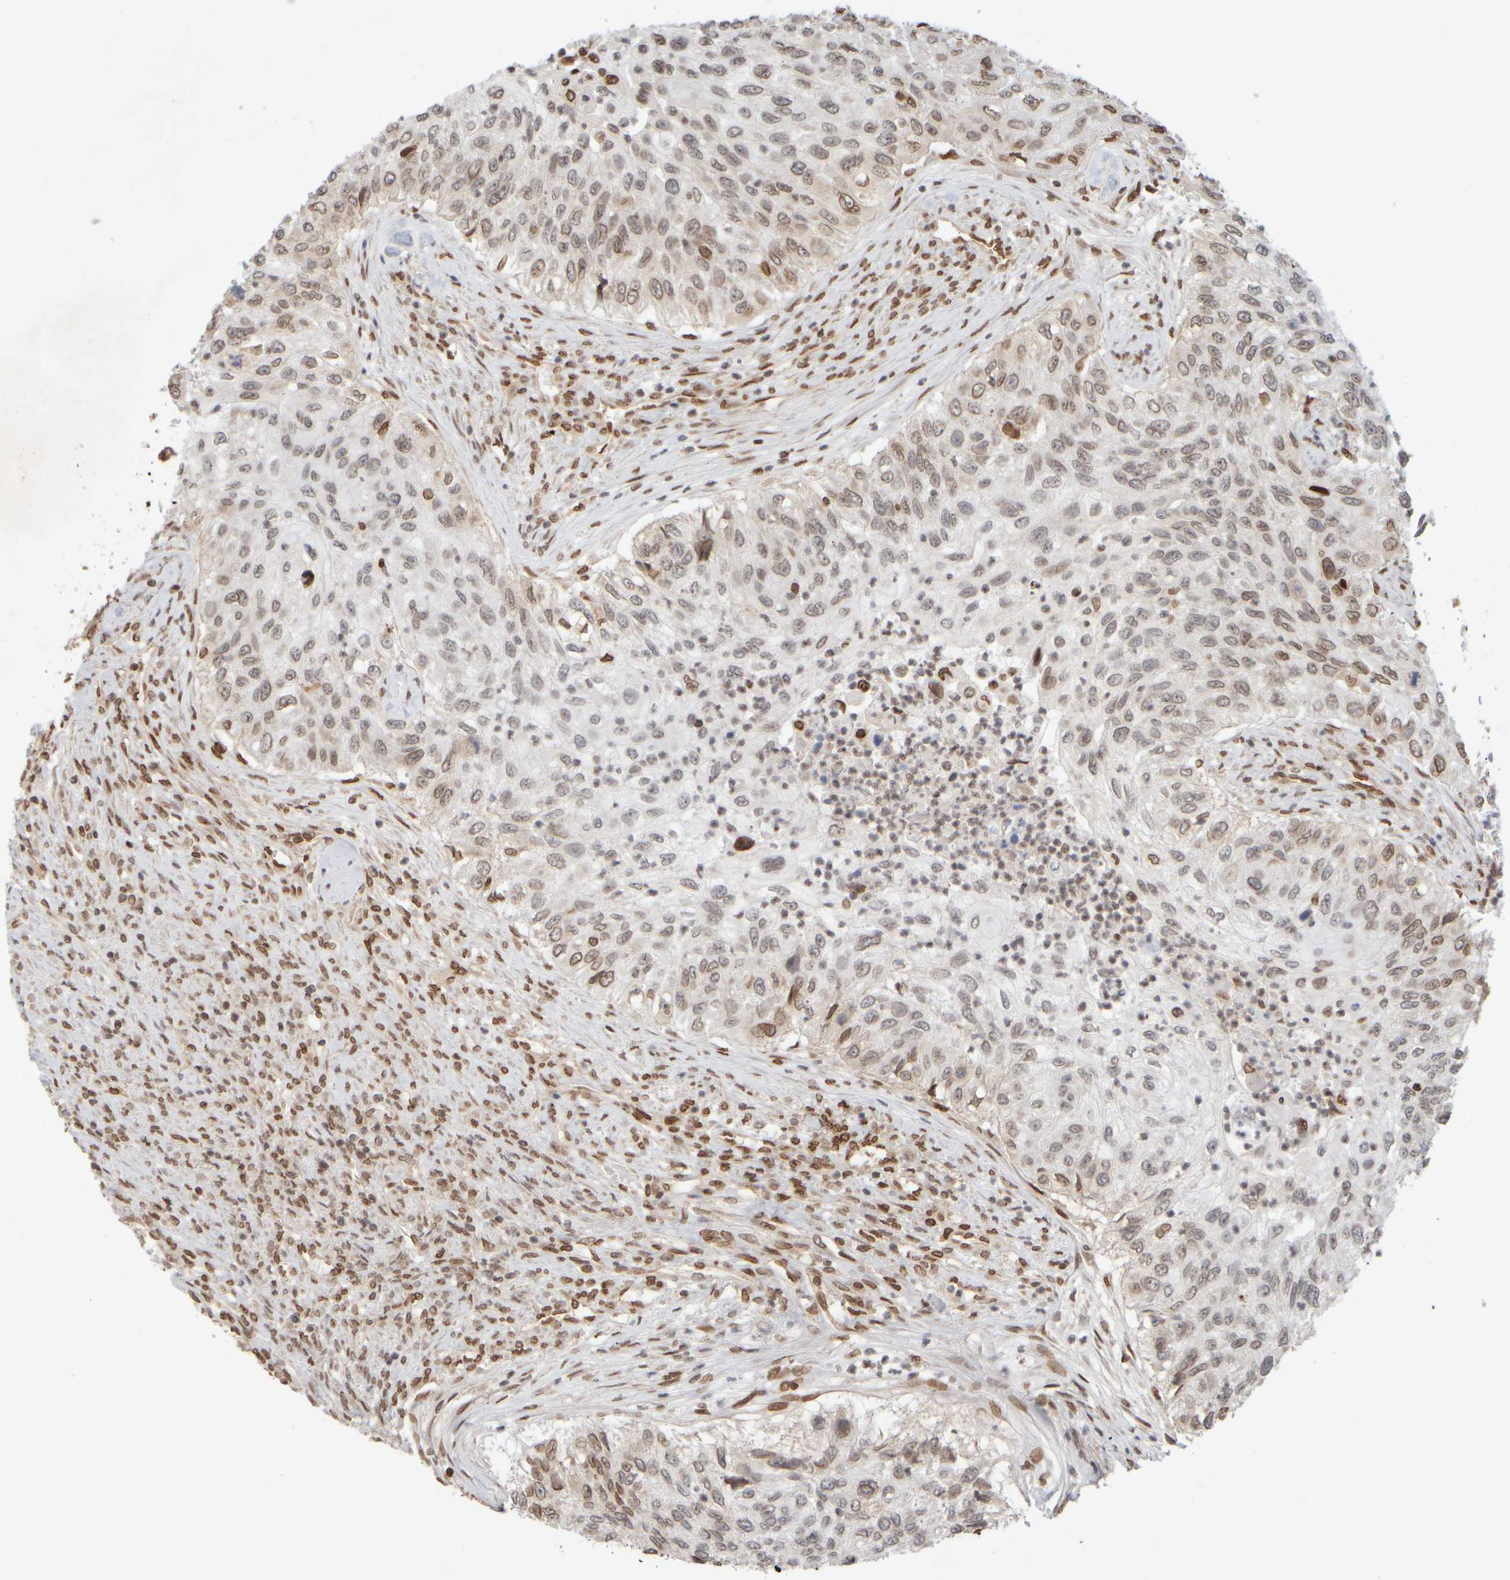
{"staining": {"intensity": "moderate", "quantity": "25%-75%", "location": "cytoplasmic/membranous,nuclear"}, "tissue": "urothelial cancer", "cell_type": "Tumor cells", "image_type": "cancer", "snomed": [{"axis": "morphology", "description": "Urothelial carcinoma, High grade"}, {"axis": "topography", "description": "Urinary bladder"}], "caption": "Moderate cytoplasmic/membranous and nuclear staining for a protein is seen in approximately 25%-75% of tumor cells of urothelial cancer using IHC.", "gene": "ZC3HC1", "patient": {"sex": "female", "age": 60}}